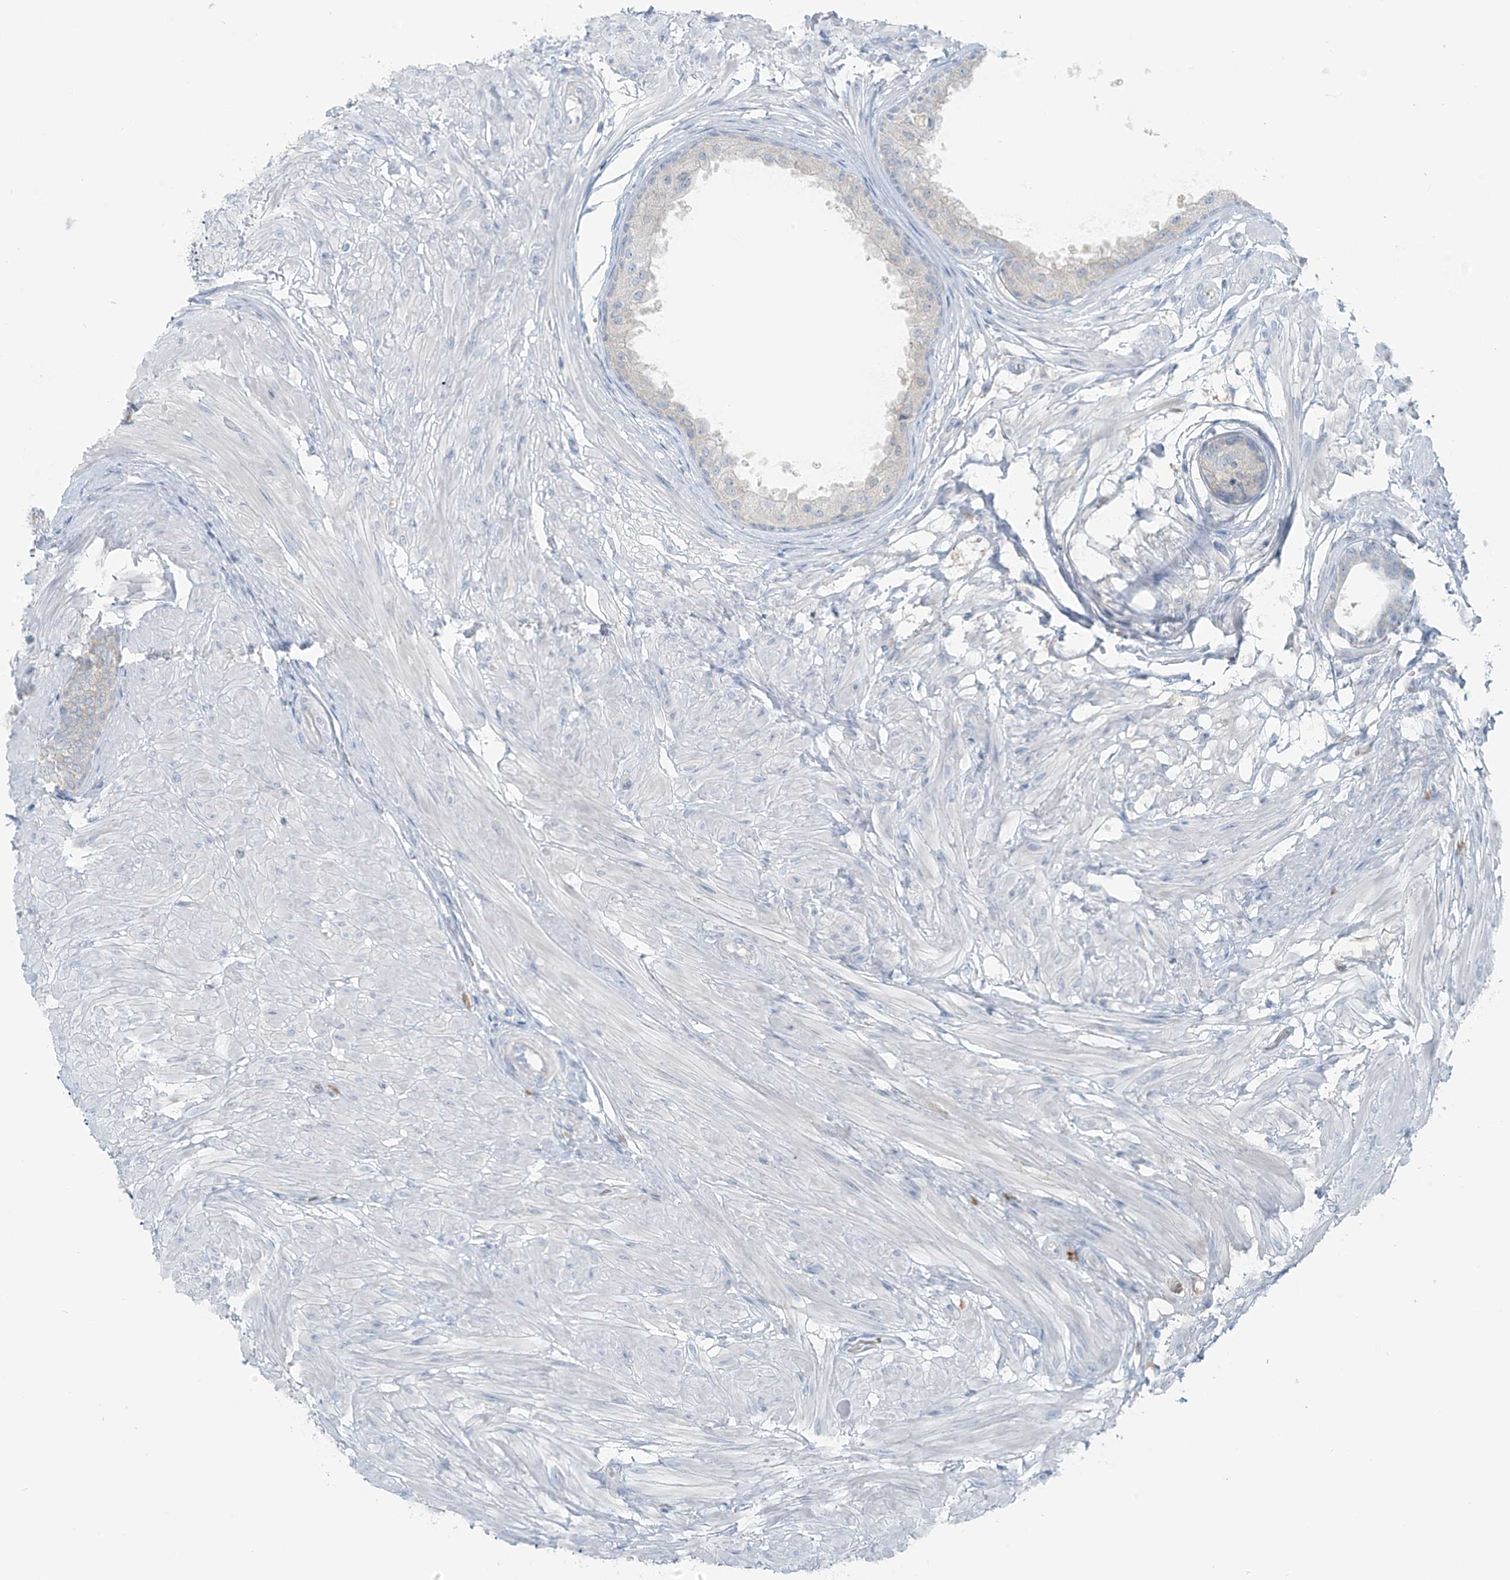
{"staining": {"intensity": "negative", "quantity": "none", "location": "none"}, "tissue": "prostate", "cell_type": "Glandular cells", "image_type": "normal", "snomed": [{"axis": "morphology", "description": "Normal tissue, NOS"}, {"axis": "topography", "description": "Prostate"}], "caption": "This photomicrograph is of benign prostate stained with immunohistochemistry (IHC) to label a protein in brown with the nuclei are counter-stained blue. There is no positivity in glandular cells.", "gene": "FAM131C", "patient": {"sex": "male", "age": 48}}